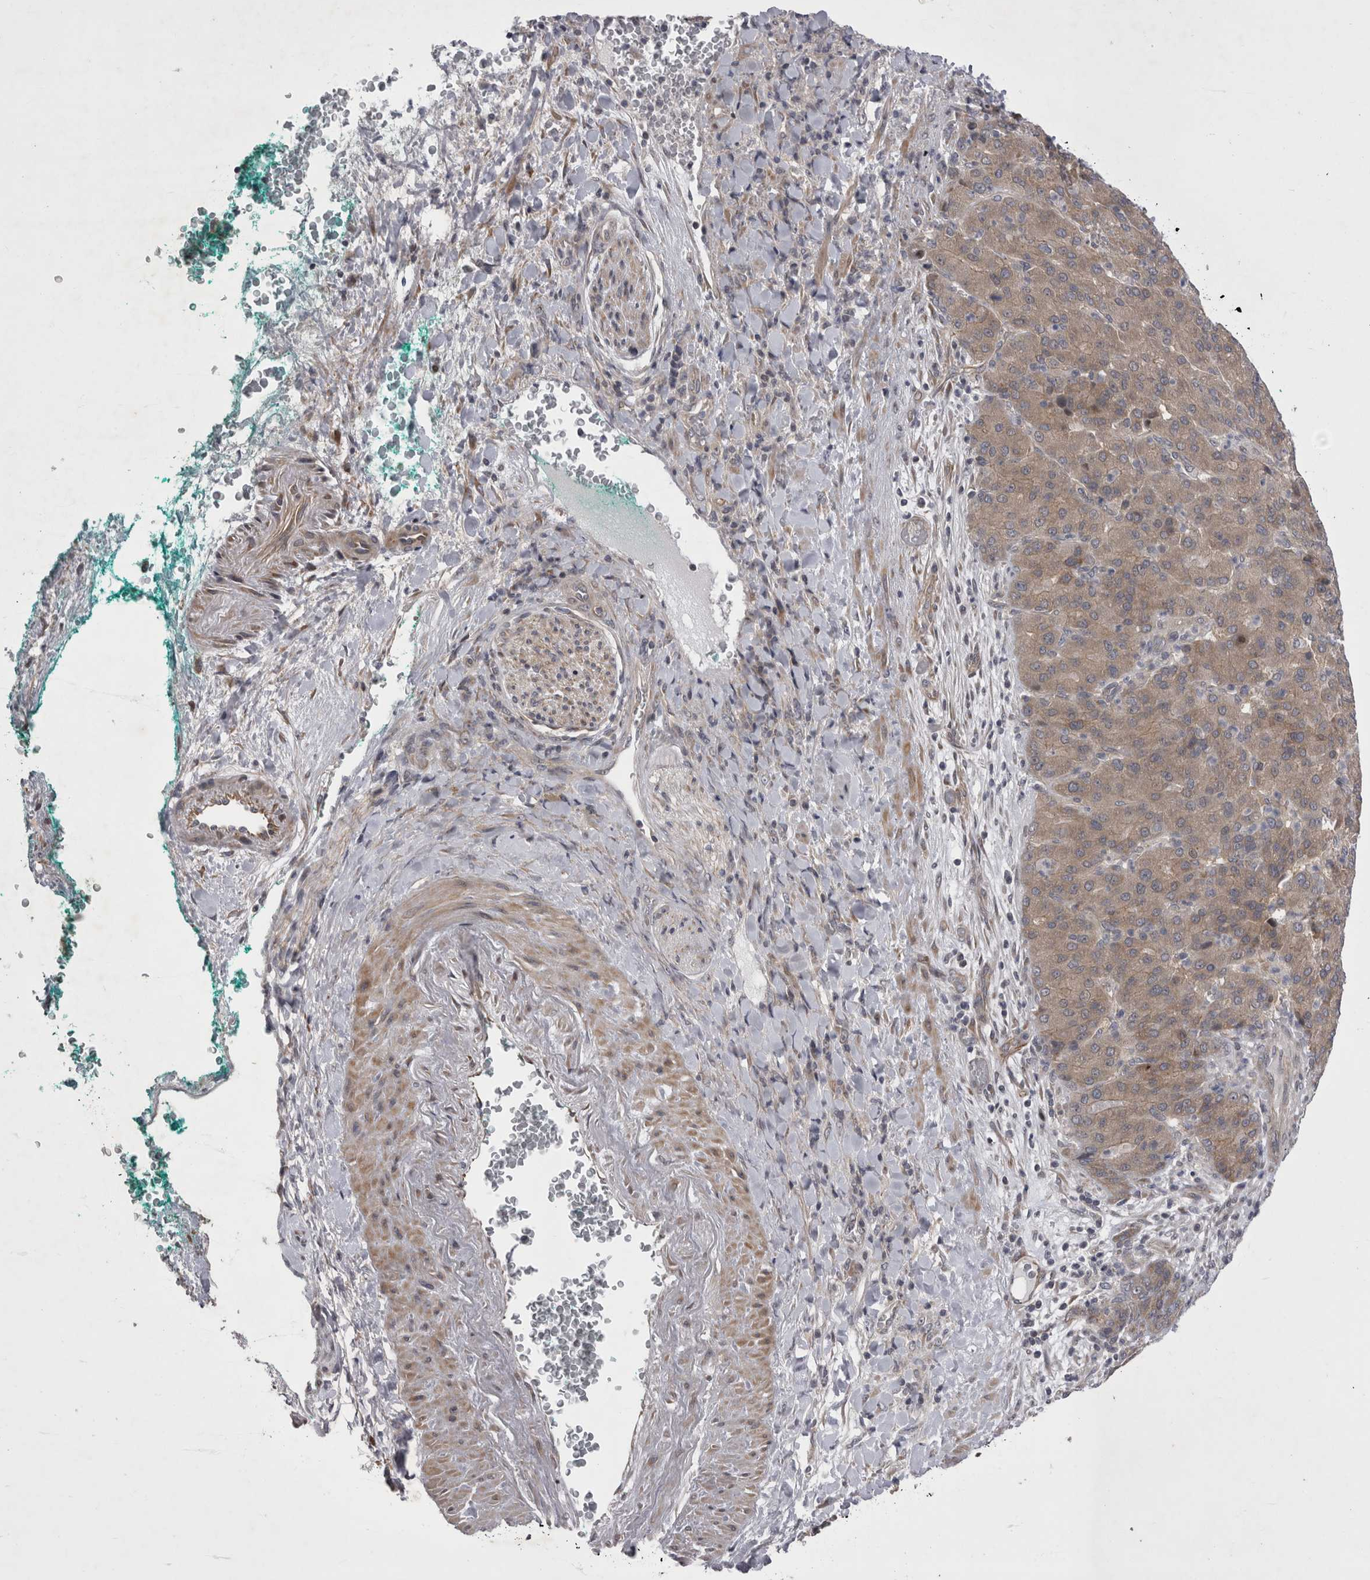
{"staining": {"intensity": "weak", "quantity": ">75%", "location": "cytoplasmic/membranous"}, "tissue": "liver cancer", "cell_type": "Tumor cells", "image_type": "cancer", "snomed": [{"axis": "morphology", "description": "Carcinoma, Hepatocellular, NOS"}, {"axis": "topography", "description": "Liver"}], "caption": "High-magnification brightfield microscopy of hepatocellular carcinoma (liver) stained with DAB (3,3'-diaminobenzidine) (brown) and counterstained with hematoxylin (blue). tumor cells exhibit weak cytoplasmic/membranous expression is identified in about>75% of cells. The staining is performed using DAB (3,3'-diaminobenzidine) brown chromogen to label protein expression. The nuclei are counter-stained blue using hematoxylin.", "gene": "NENF", "patient": {"sex": "male", "age": 65}}